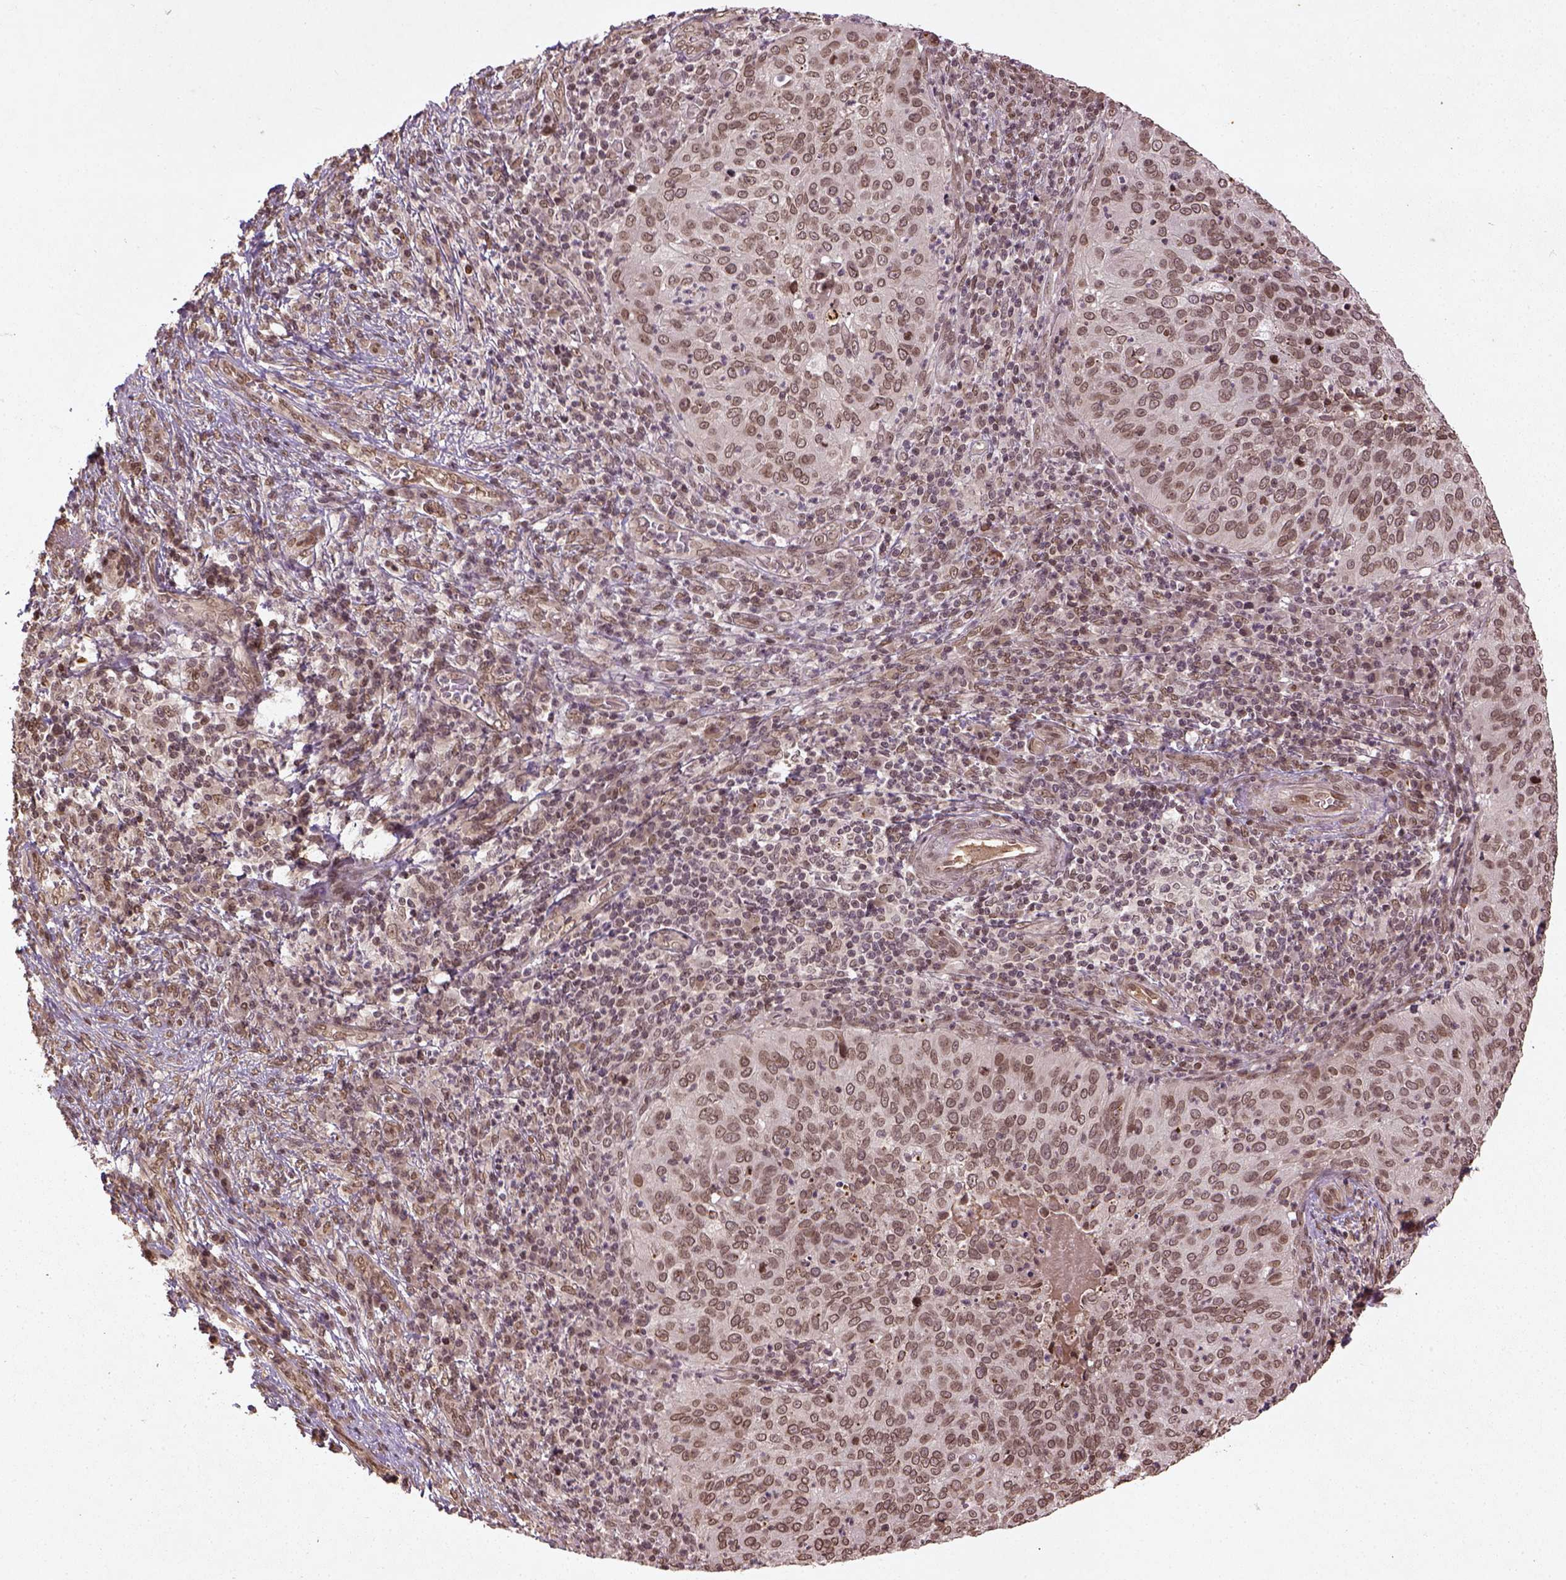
{"staining": {"intensity": "moderate", "quantity": ">75%", "location": "nuclear"}, "tissue": "cervical cancer", "cell_type": "Tumor cells", "image_type": "cancer", "snomed": [{"axis": "morphology", "description": "Squamous cell carcinoma, NOS"}, {"axis": "topography", "description": "Cervix"}], "caption": "Immunohistochemistry (IHC) of human cervical cancer shows medium levels of moderate nuclear positivity in about >75% of tumor cells.", "gene": "BANF1", "patient": {"sex": "female", "age": 39}}